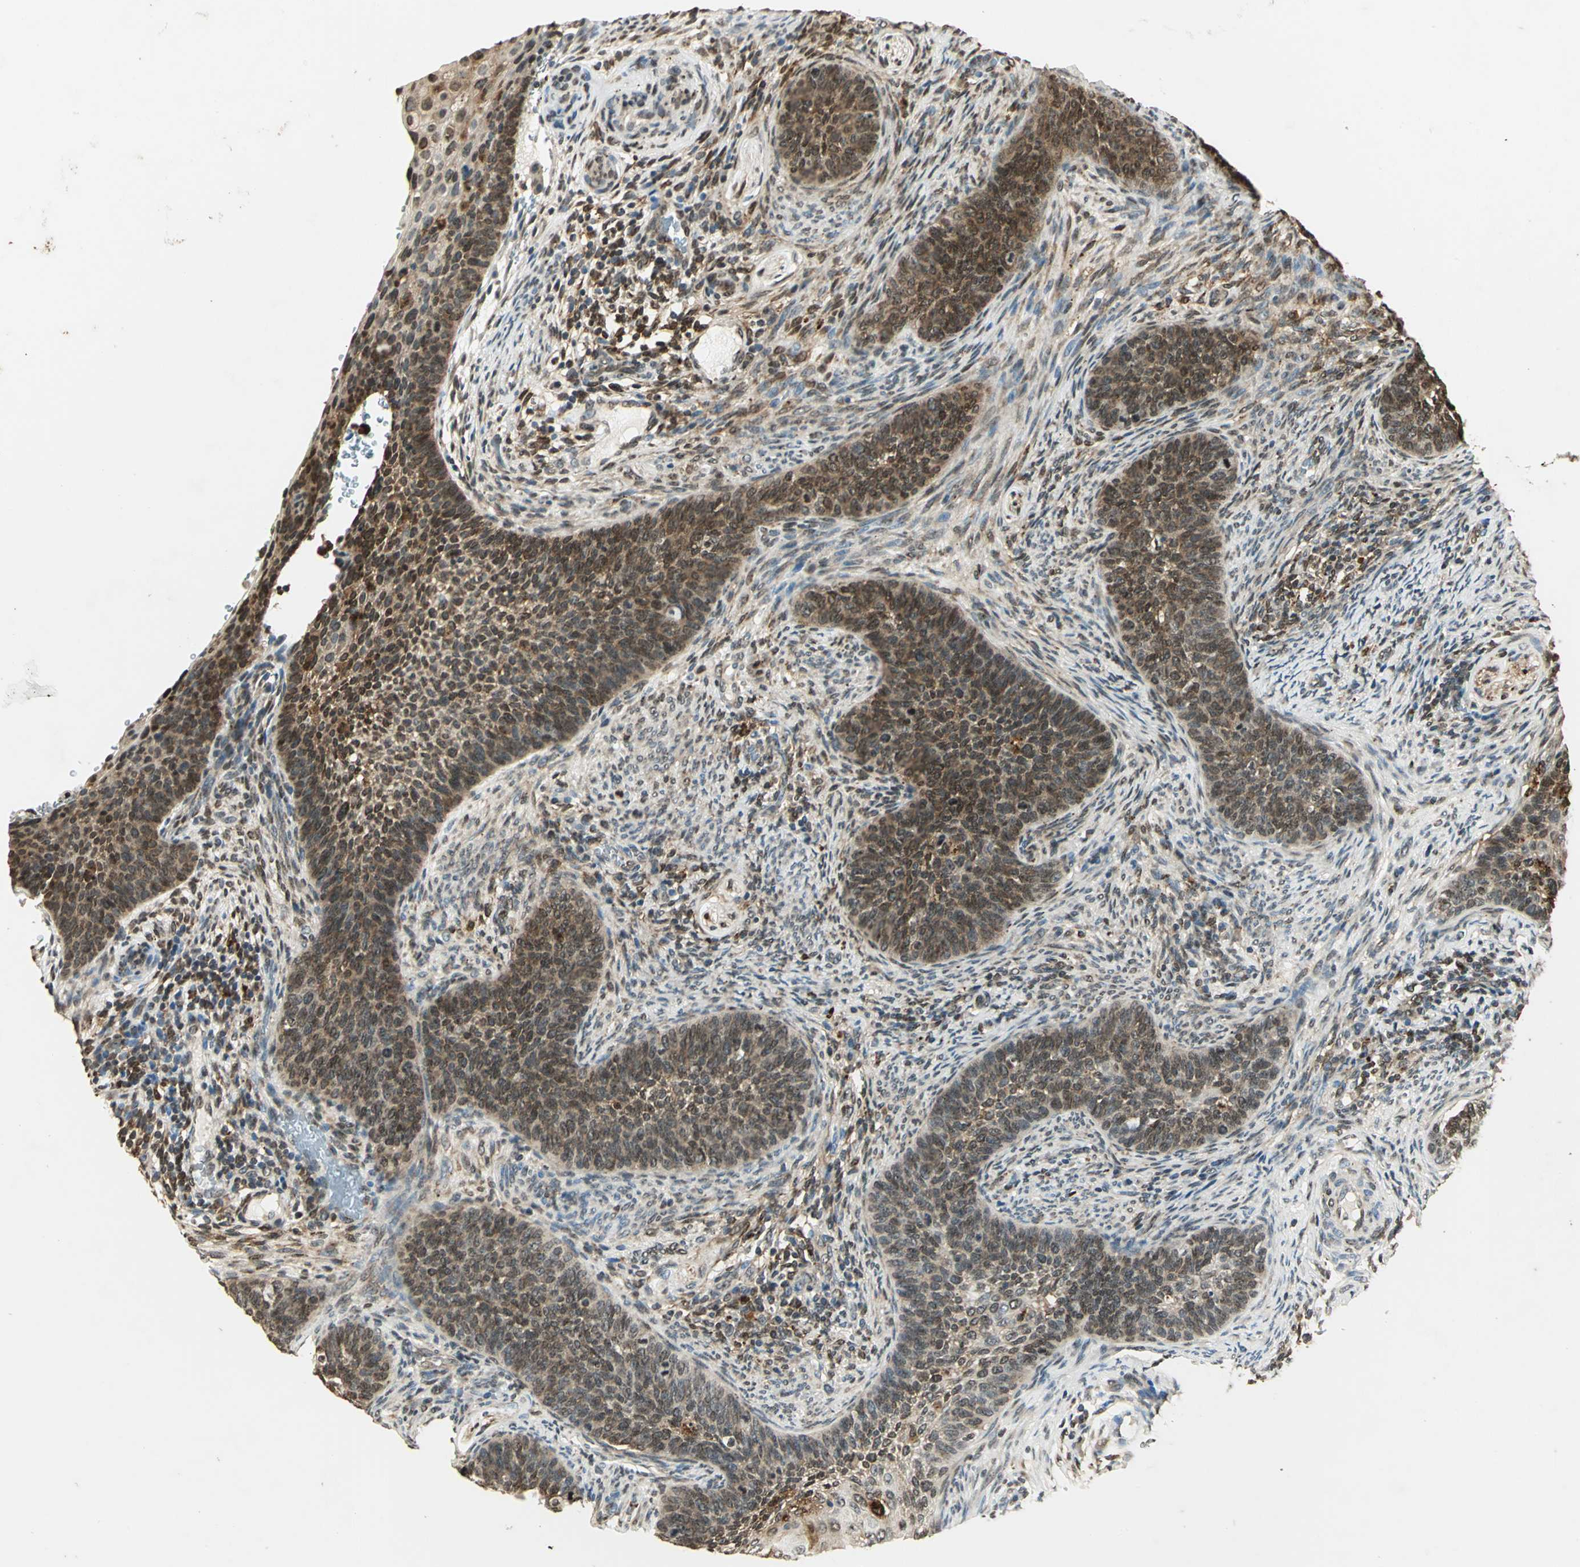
{"staining": {"intensity": "moderate", "quantity": "25%-75%", "location": "nuclear"}, "tissue": "cervical cancer", "cell_type": "Tumor cells", "image_type": "cancer", "snomed": [{"axis": "morphology", "description": "Squamous cell carcinoma, NOS"}, {"axis": "topography", "description": "Cervix"}], "caption": "A high-resolution photomicrograph shows IHC staining of cervical cancer, which shows moderate nuclear staining in about 25%-75% of tumor cells.", "gene": "LGALS3", "patient": {"sex": "female", "age": 33}}